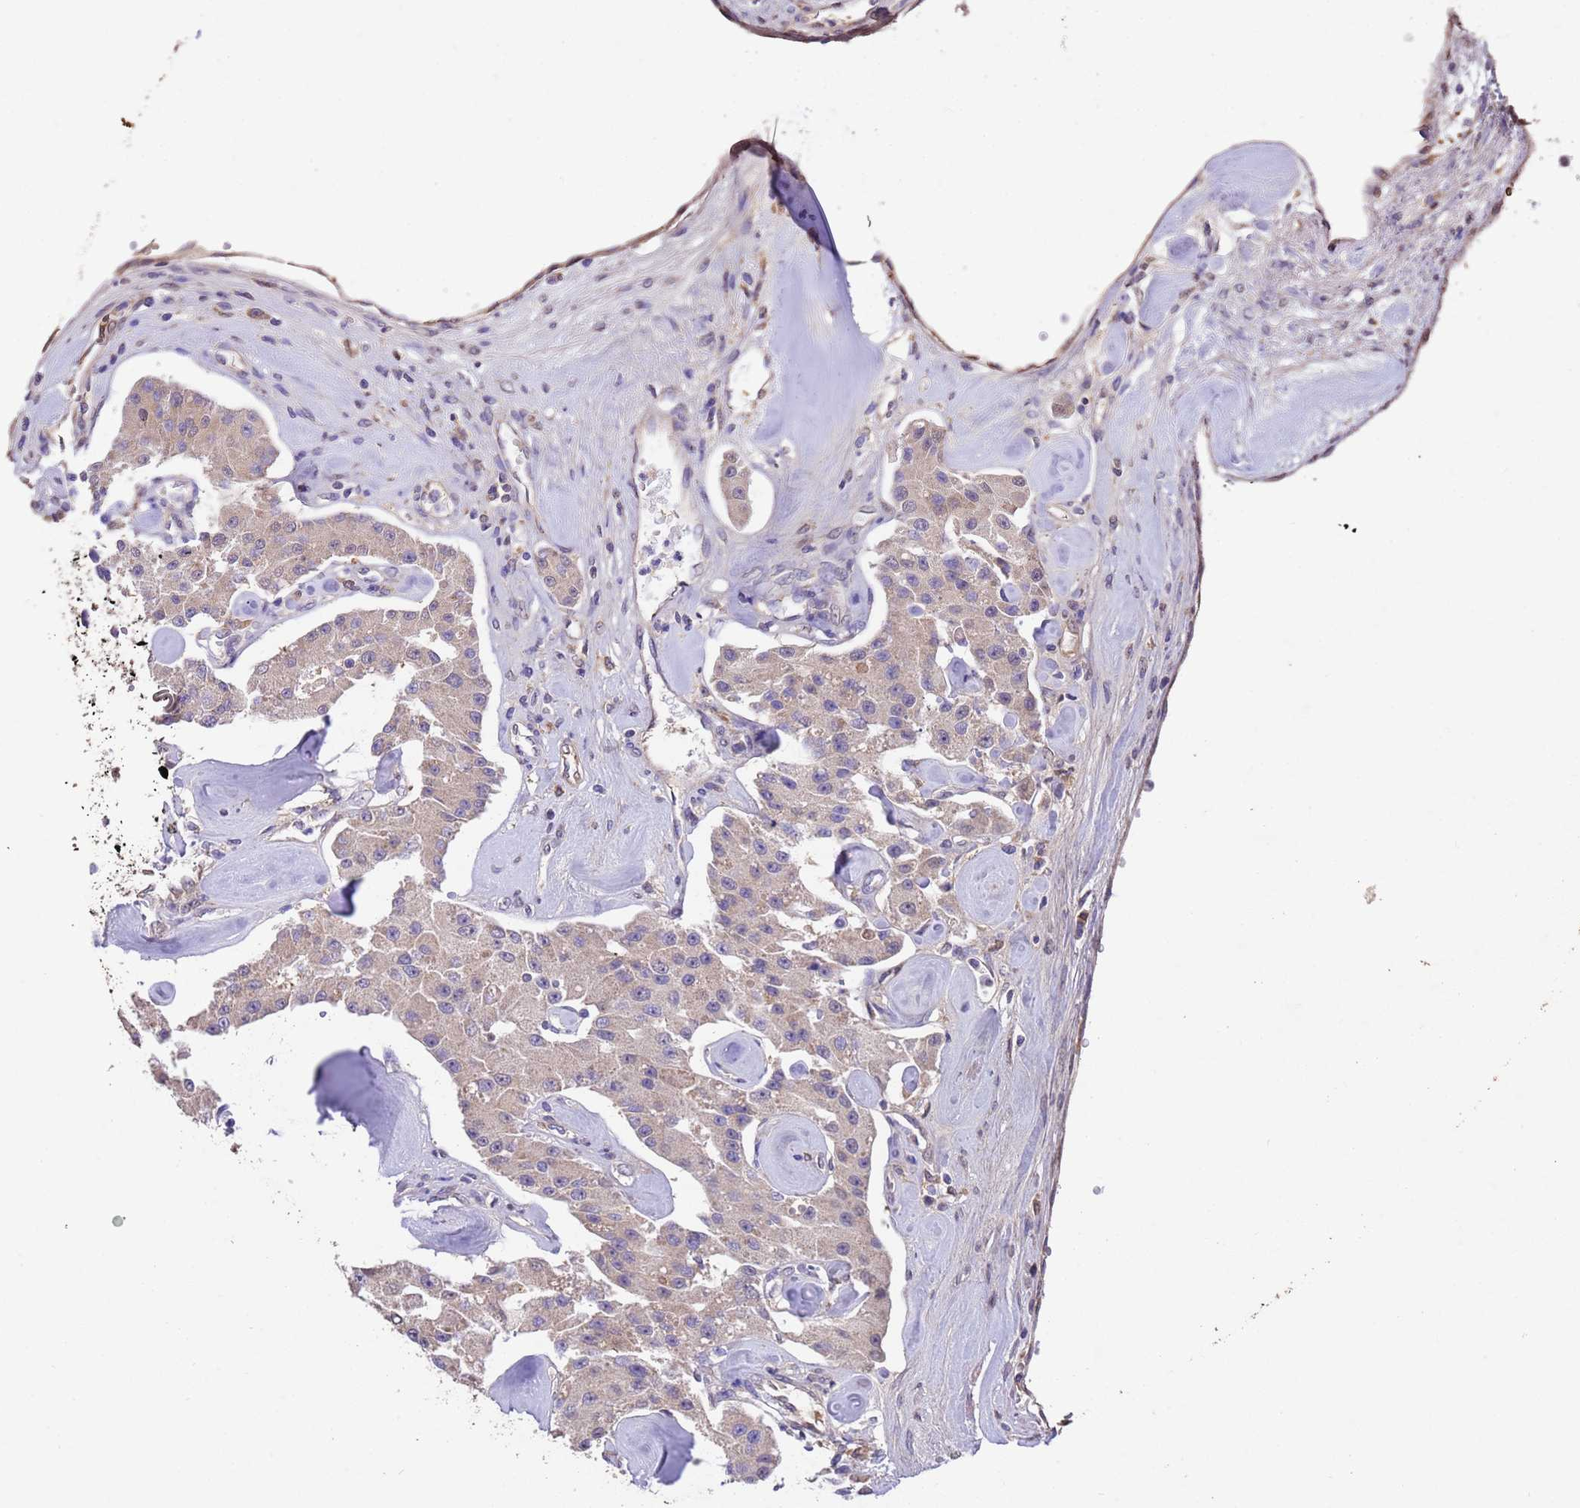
{"staining": {"intensity": "weak", "quantity": "25%-75%", "location": "cytoplasmic/membranous"}, "tissue": "carcinoid", "cell_type": "Tumor cells", "image_type": "cancer", "snomed": [{"axis": "morphology", "description": "Carcinoid, malignant, NOS"}, {"axis": "topography", "description": "Pancreas"}], "caption": "DAB immunohistochemical staining of human carcinoid displays weak cytoplasmic/membranous protein expression in approximately 25%-75% of tumor cells.", "gene": "NPHP1", "patient": {"sex": "male", "age": 41}}